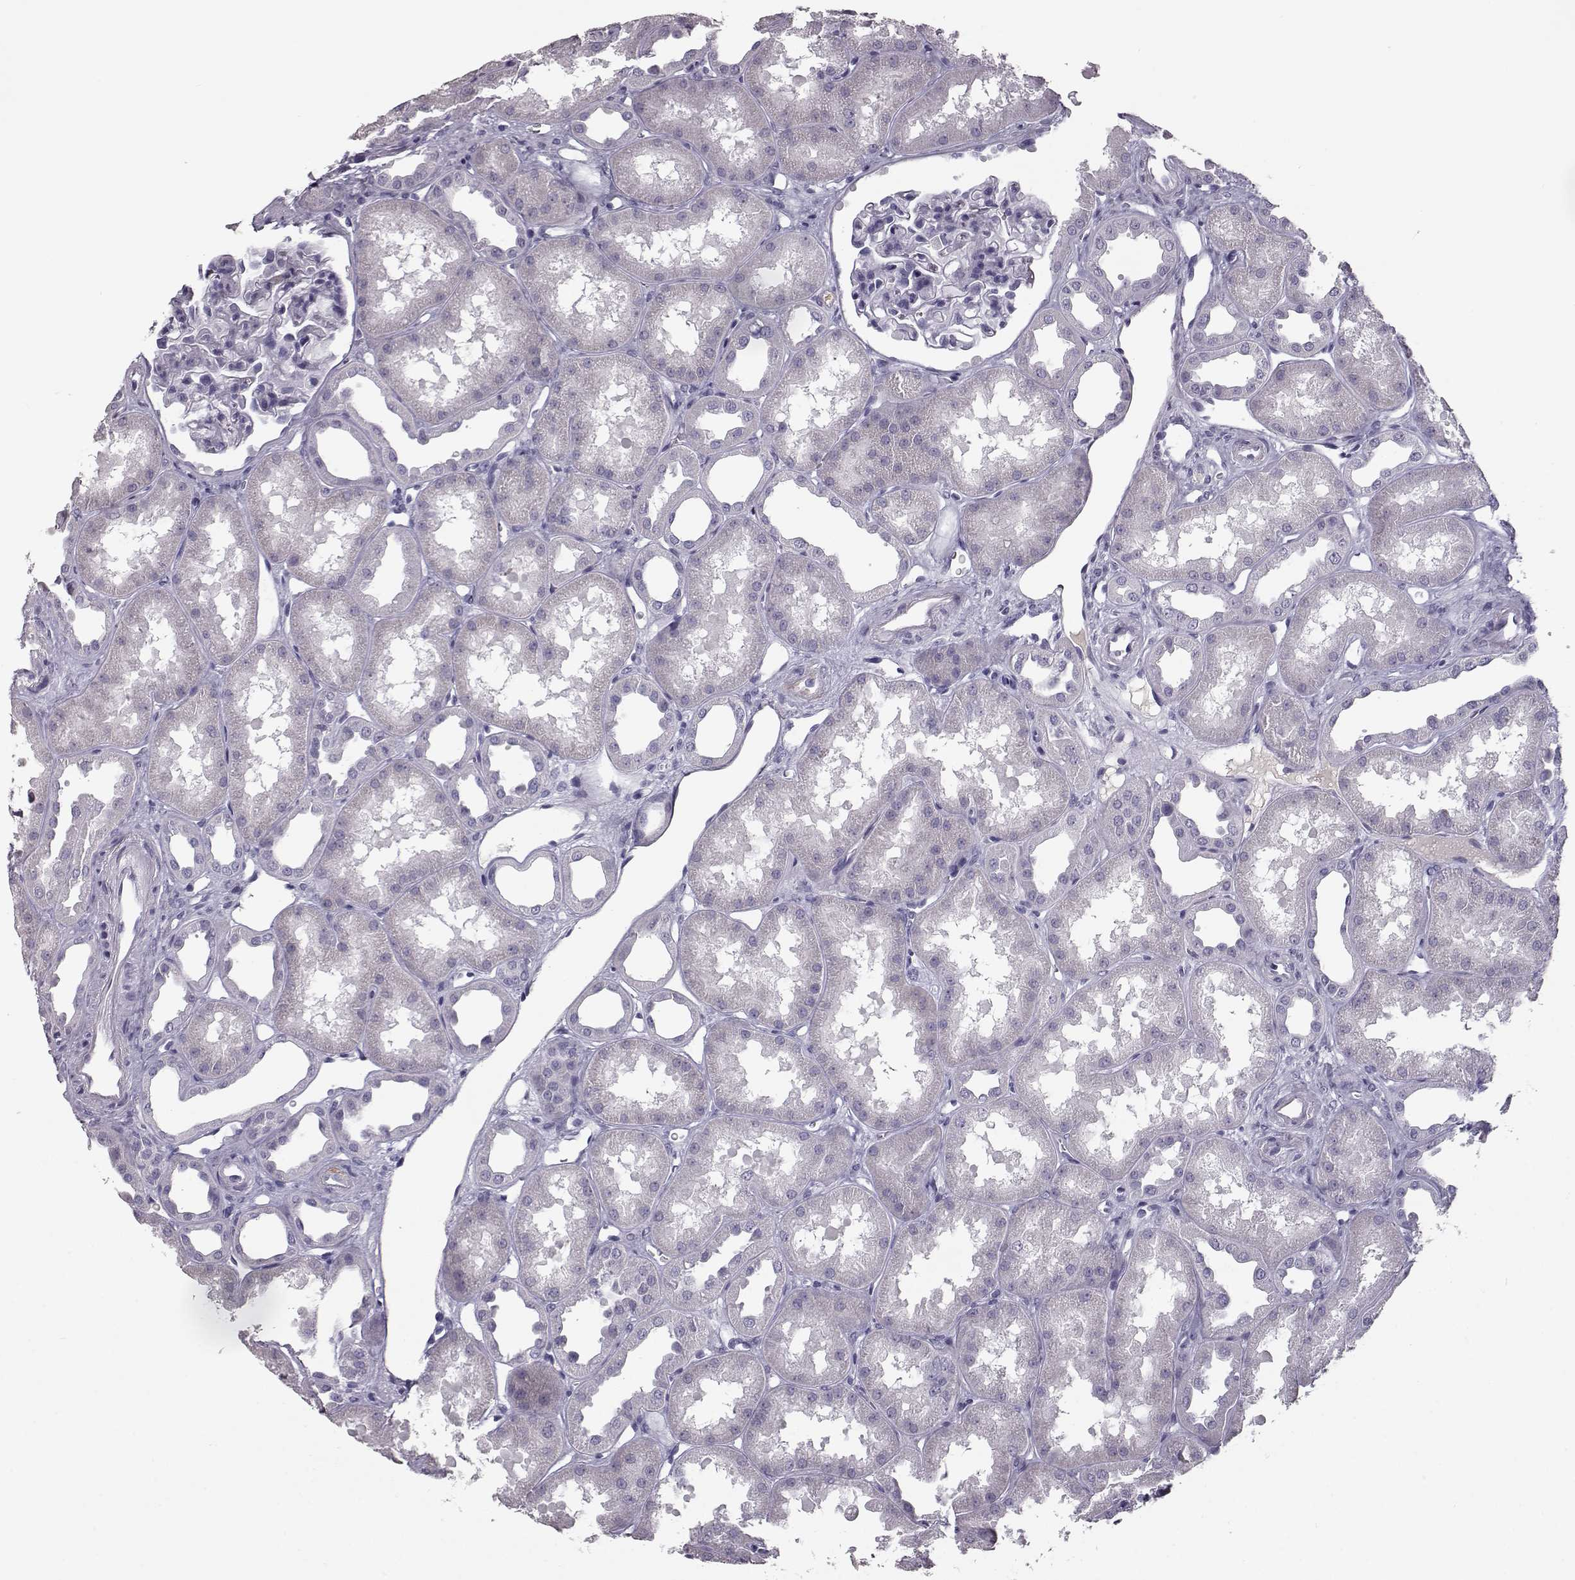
{"staining": {"intensity": "negative", "quantity": "none", "location": "none"}, "tissue": "kidney", "cell_type": "Cells in glomeruli", "image_type": "normal", "snomed": [{"axis": "morphology", "description": "Normal tissue, NOS"}, {"axis": "topography", "description": "Kidney"}], "caption": "Cells in glomeruli show no significant staining in normal kidney. (Stains: DAB (3,3'-diaminobenzidine) immunohistochemistry with hematoxylin counter stain, Microscopy: brightfield microscopy at high magnification).", "gene": "CCL19", "patient": {"sex": "male", "age": 61}}